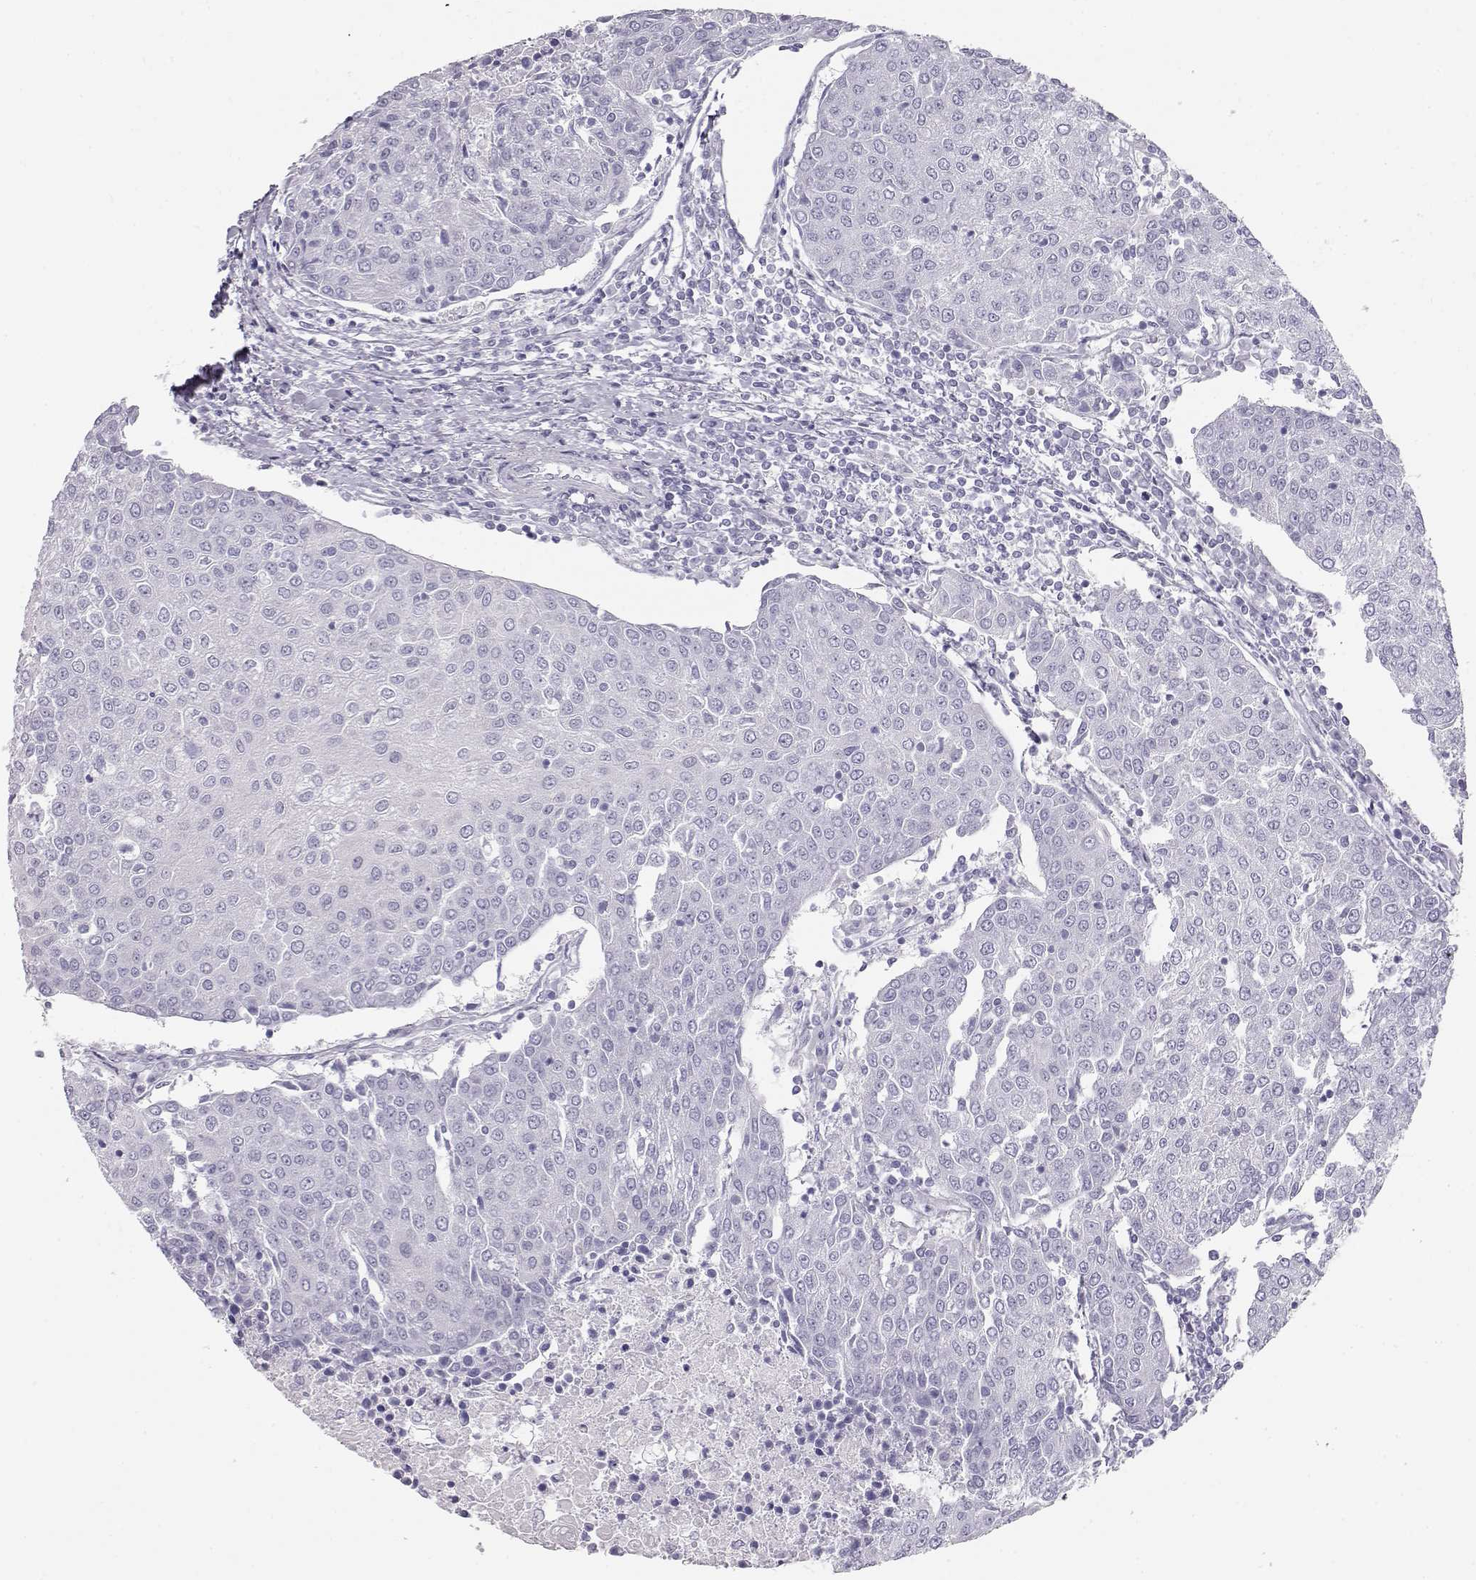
{"staining": {"intensity": "negative", "quantity": "none", "location": "none"}, "tissue": "urothelial cancer", "cell_type": "Tumor cells", "image_type": "cancer", "snomed": [{"axis": "morphology", "description": "Urothelial carcinoma, High grade"}, {"axis": "topography", "description": "Urinary bladder"}], "caption": "Immunohistochemistry (IHC) of urothelial cancer displays no staining in tumor cells.", "gene": "TKTL1", "patient": {"sex": "female", "age": 85}}